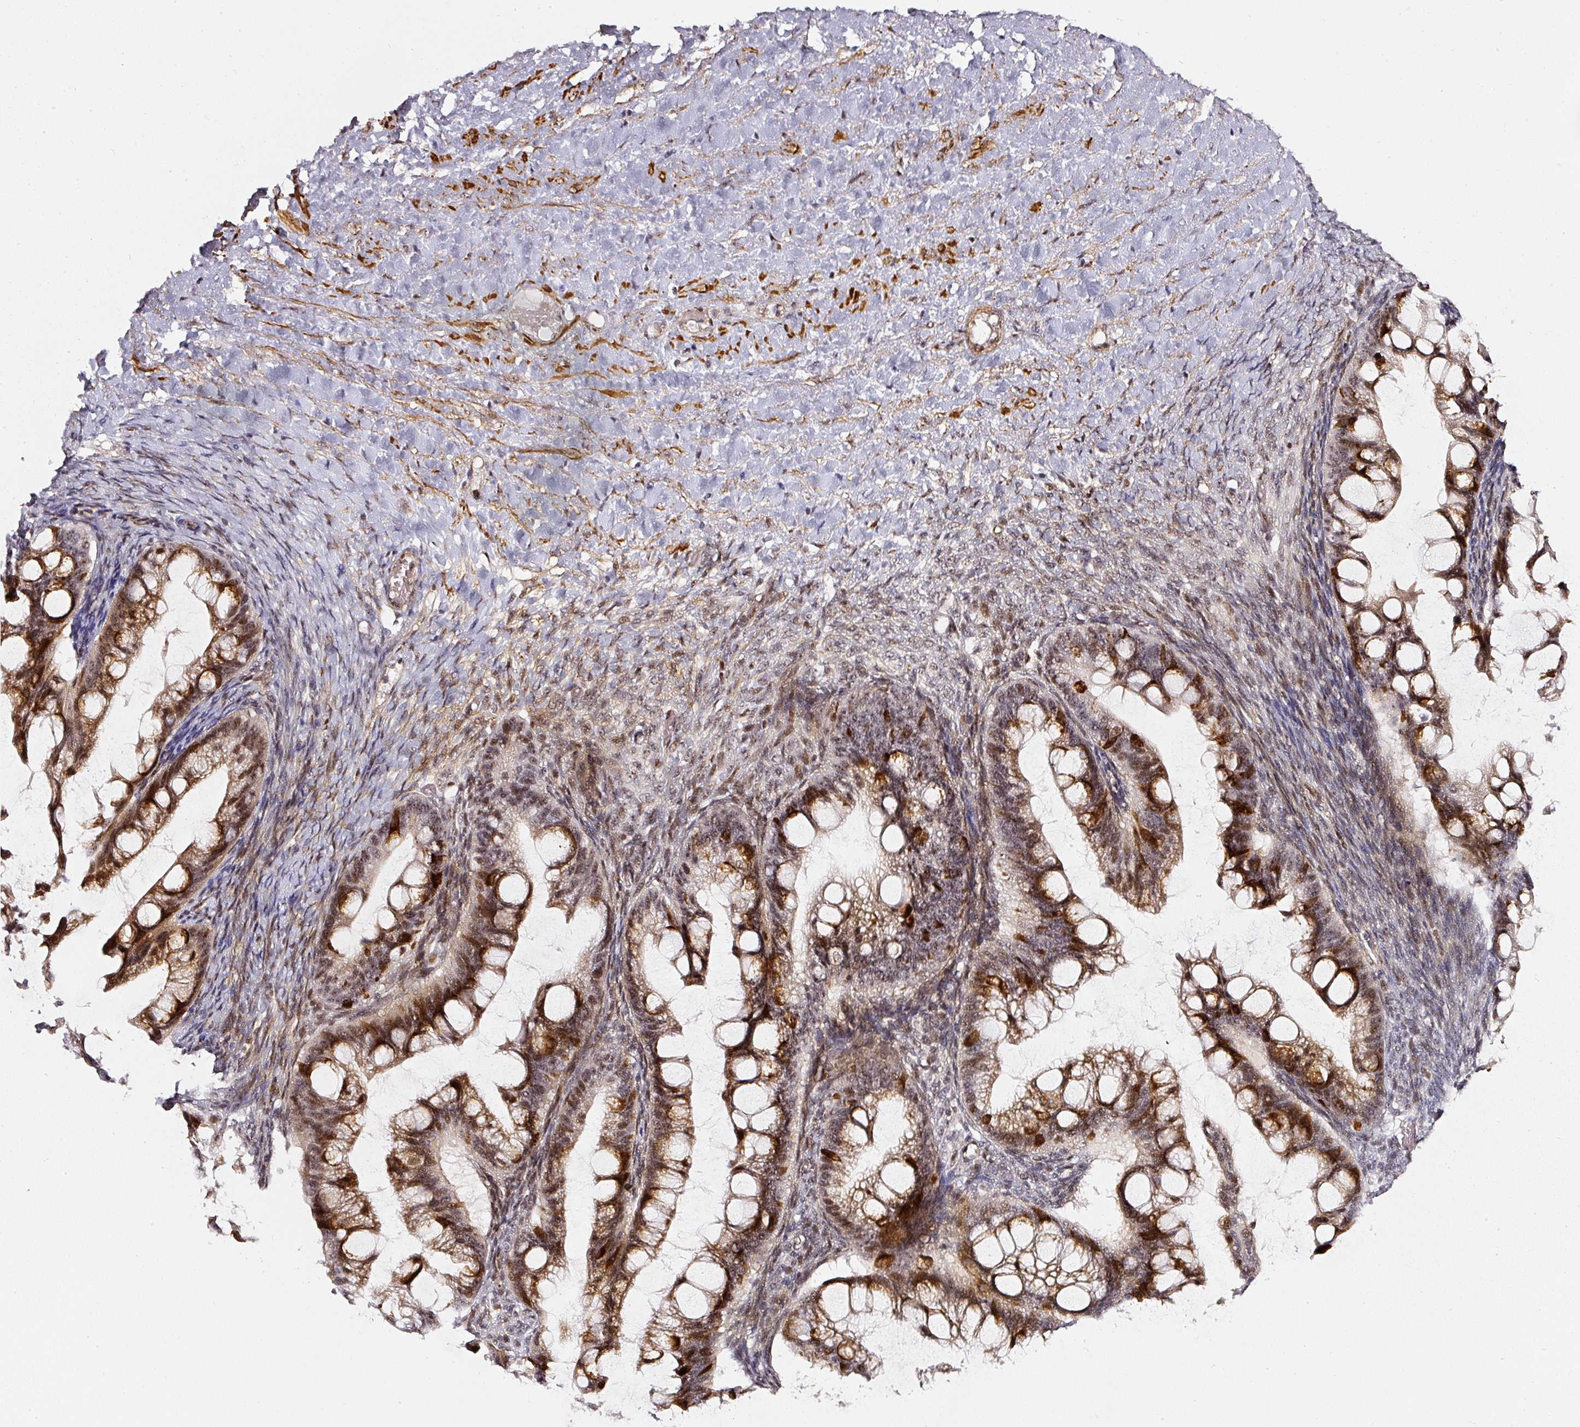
{"staining": {"intensity": "strong", "quantity": "25%-75%", "location": "cytoplasmic/membranous,nuclear"}, "tissue": "ovarian cancer", "cell_type": "Tumor cells", "image_type": "cancer", "snomed": [{"axis": "morphology", "description": "Cystadenocarcinoma, mucinous, NOS"}, {"axis": "topography", "description": "Ovary"}], "caption": "Tumor cells exhibit high levels of strong cytoplasmic/membranous and nuclear staining in about 25%-75% of cells in ovarian cancer (mucinous cystadenocarcinoma).", "gene": "MXRA8", "patient": {"sex": "female", "age": 73}}